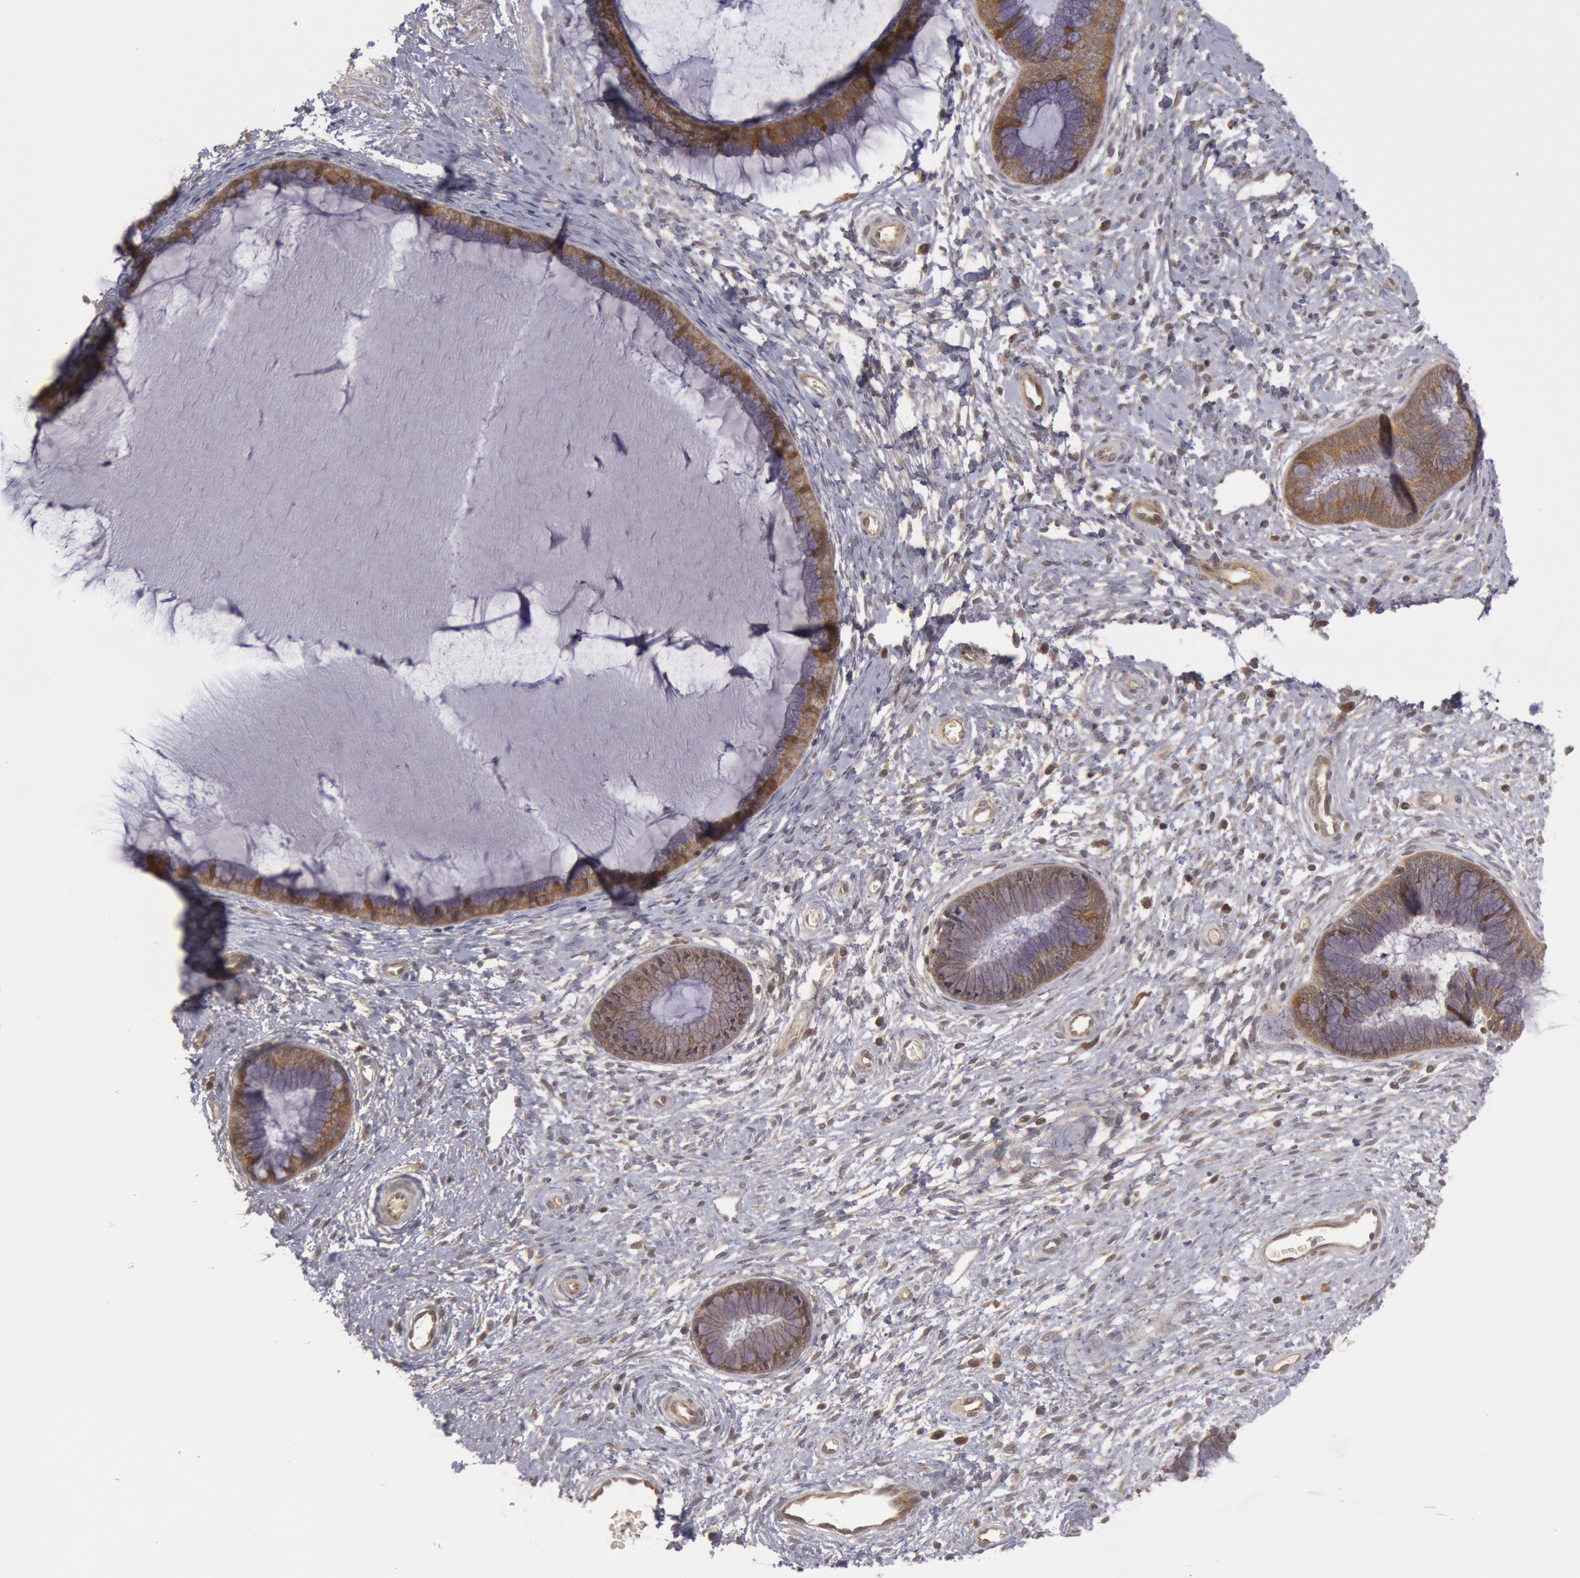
{"staining": {"intensity": "moderate", "quantity": ">75%", "location": "cytoplasmic/membranous"}, "tissue": "cervix", "cell_type": "Glandular cells", "image_type": "normal", "snomed": [{"axis": "morphology", "description": "Normal tissue, NOS"}, {"axis": "topography", "description": "Cervix"}], "caption": "Protein expression analysis of benign cervix displays moderate cytoplasmic/membranous staining in about >75% of glandular cells.", "gene": "BRAF", "patient": {"sex": "female", "age": 27}}